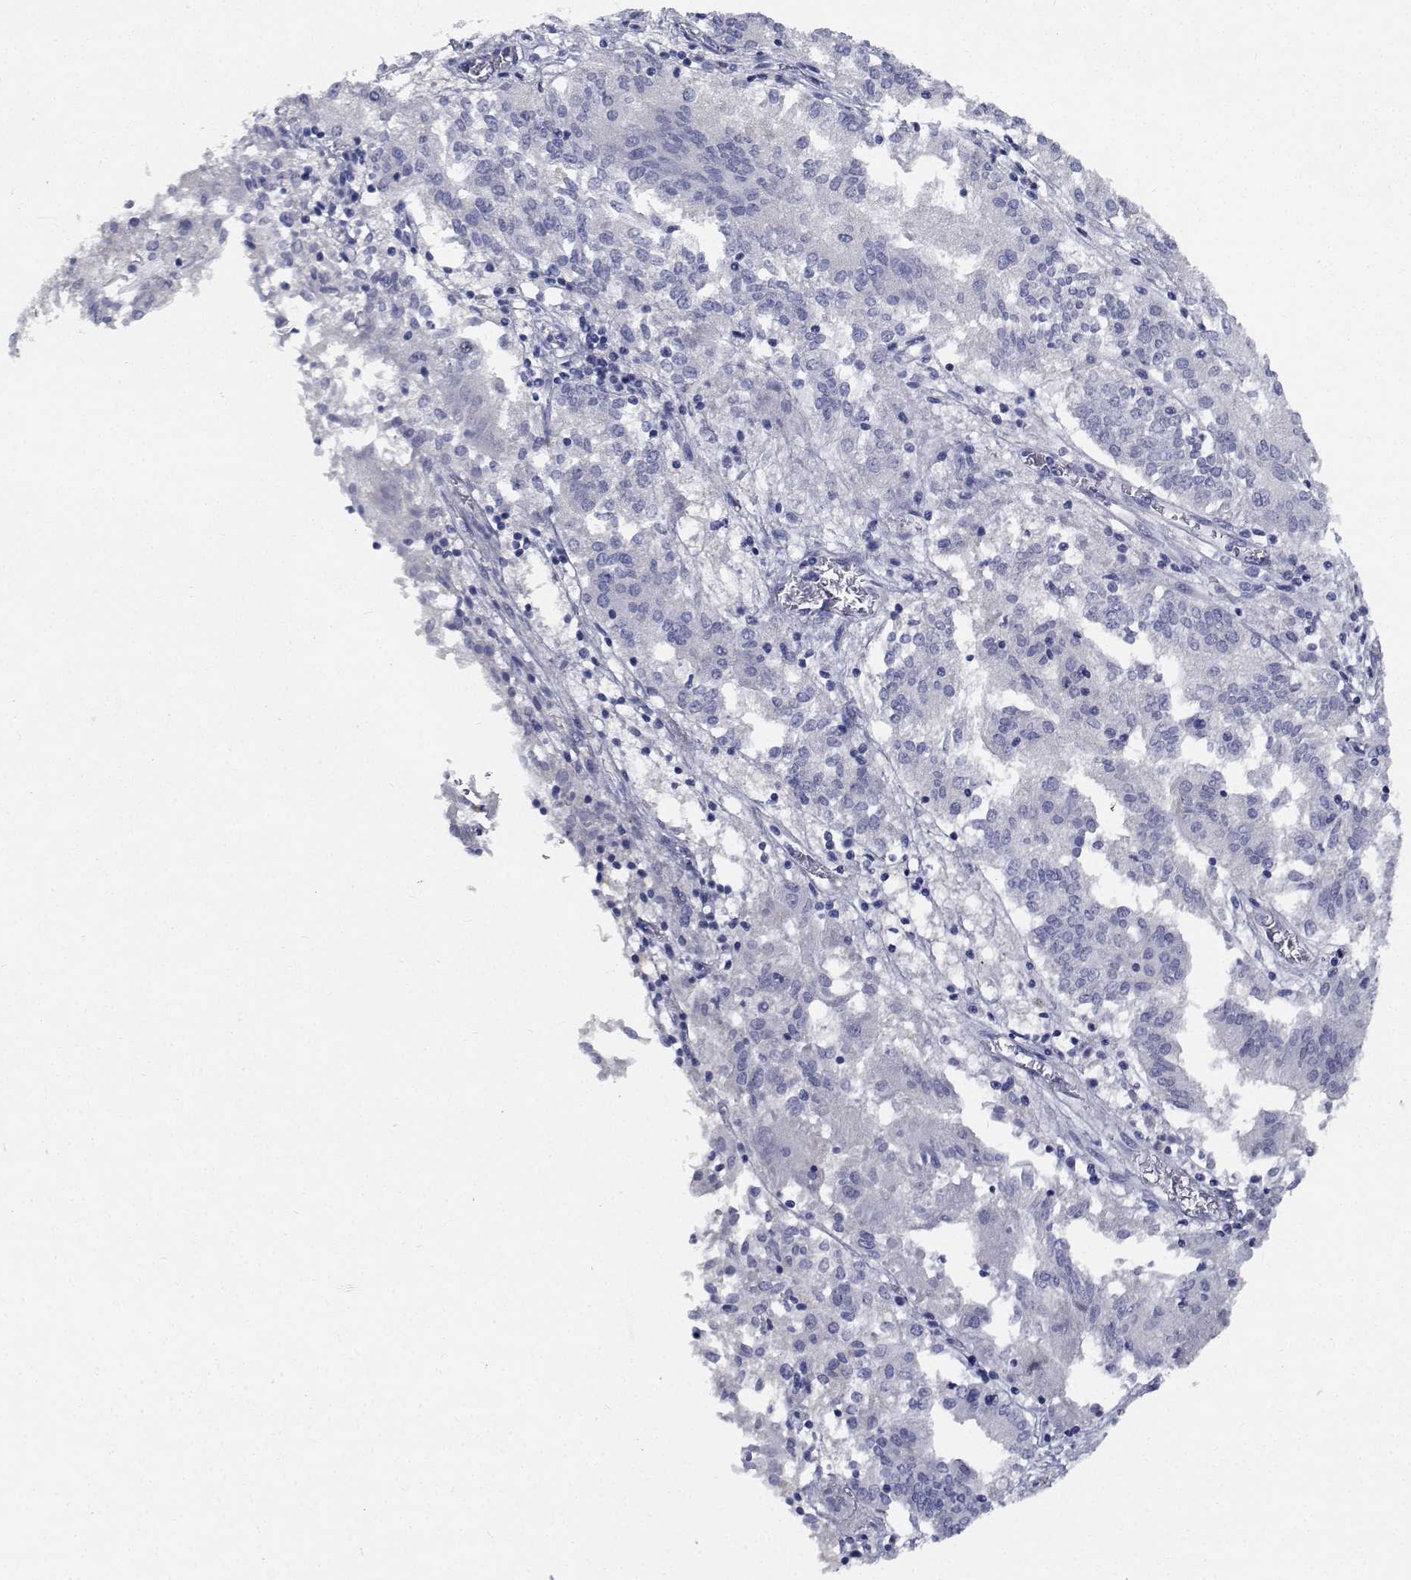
{"staining": {"intensity": "negative", "quantity": "none", "location": "none"}, "tissue": "endometrial cancer", "cell_type": "Tumor cells", "image_type": "cancer", "snomed": [{"axis": "morphology", "description": "Adenocarcinoma, NOS"}, {"axis": "topography", "description": "Endometrium"}], "caption": "IHC micrograph of endometrial adenocarcinoma stained for a protein (brown), which demonstrates no staining in tumor cells. (DAB immunohistochemistry, high magnification).", "gene": "PLXNA4", "patient": {"sex": "female", "age": 54}}